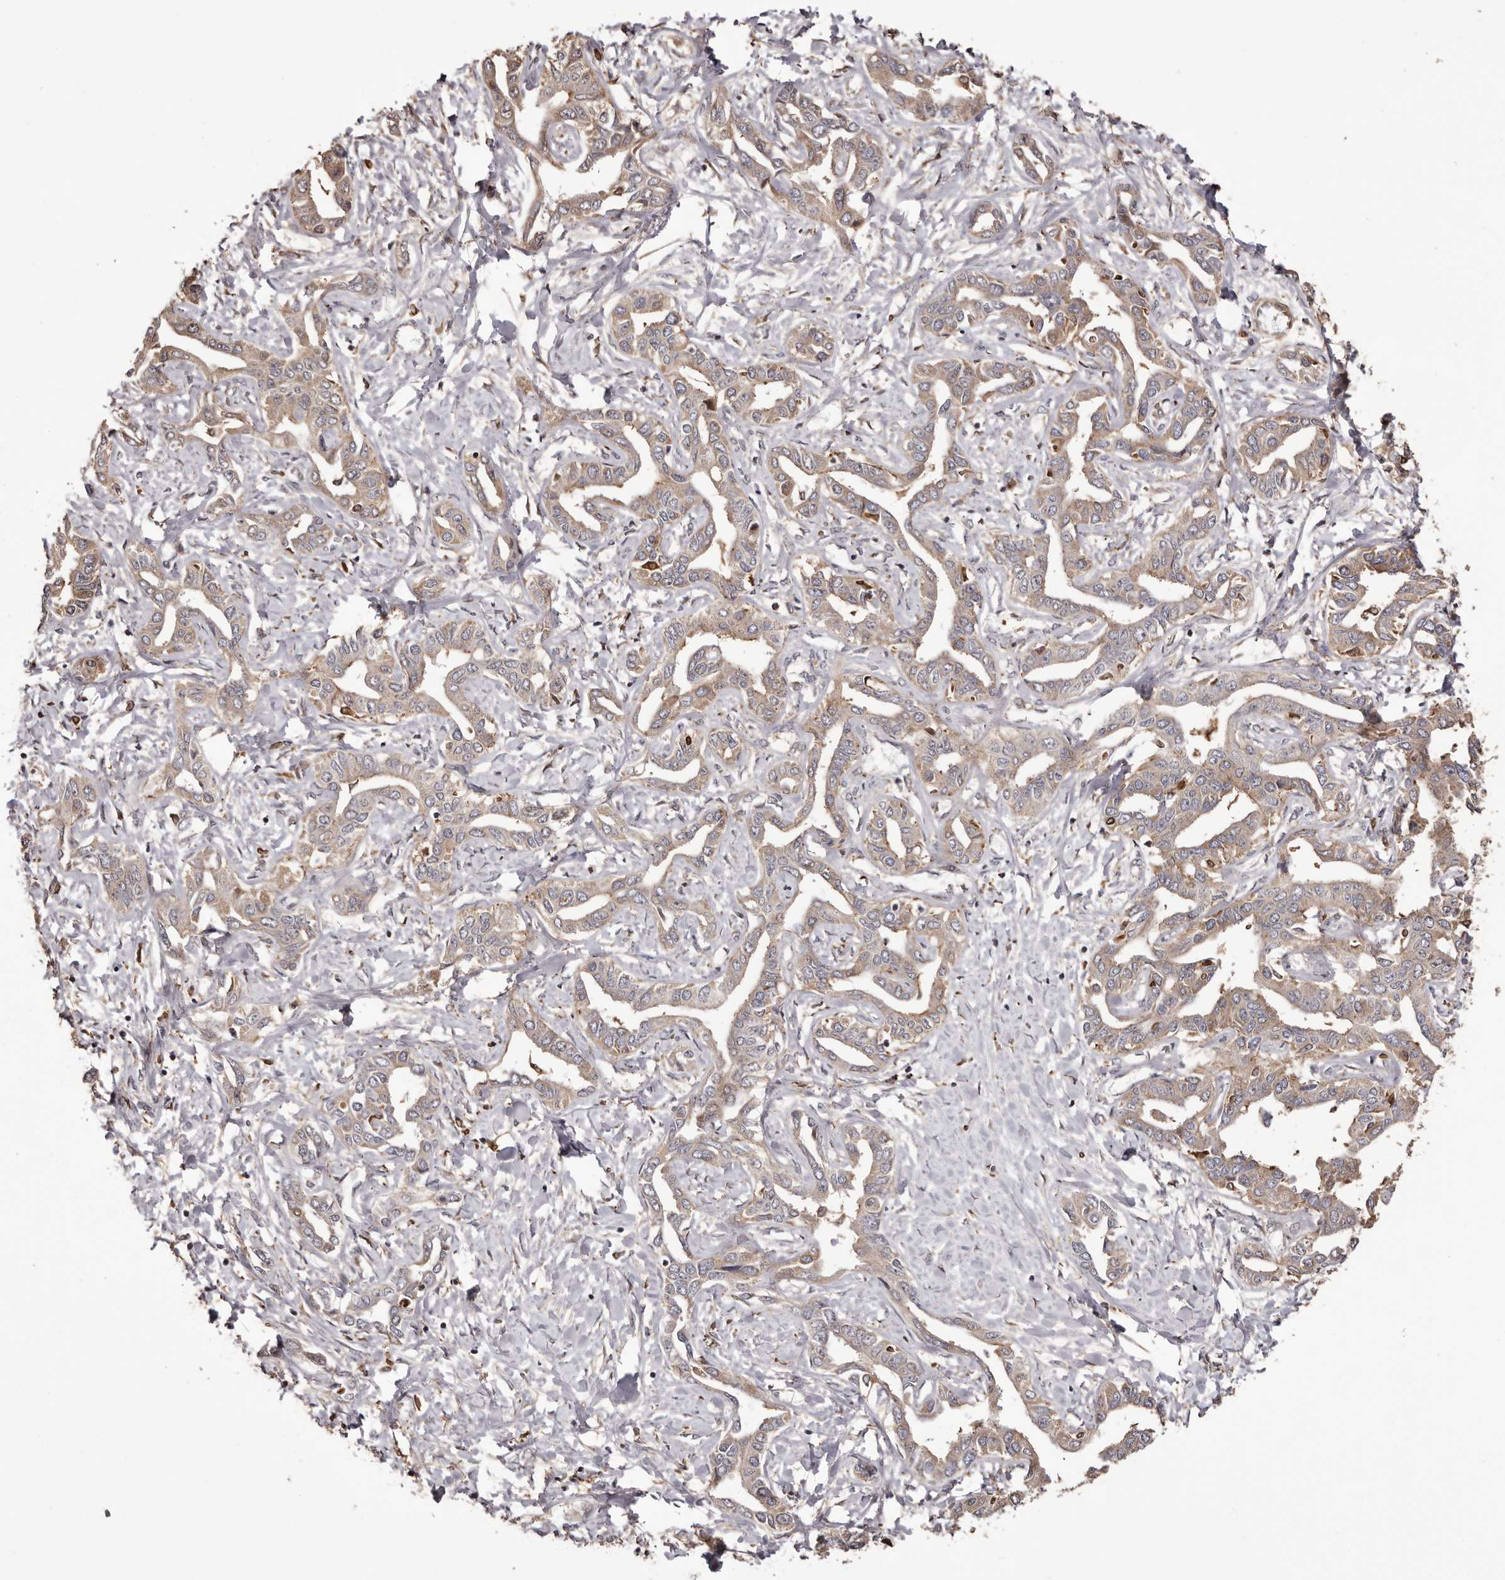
{"staining": {"intensity": "weak", "quantity": ">75%", "location": "cytoplasmic/membranous"}, "tissue": "liver cancer", "cell_type": "Tumor cells", "image_type": "cancer", "snomed": [{"axis": "morphology", "description": "Cholangiocarcinoma"}, {"axis": "topography", "description": "Liver"}], "caption": "Liver cancer stained with IHC demonstrates weak cytoplasmic/membranous positivity in about >75% of tumor cells.", "gene": "ZCCHC7", "patient": {"sex": "male", "age": 59}}